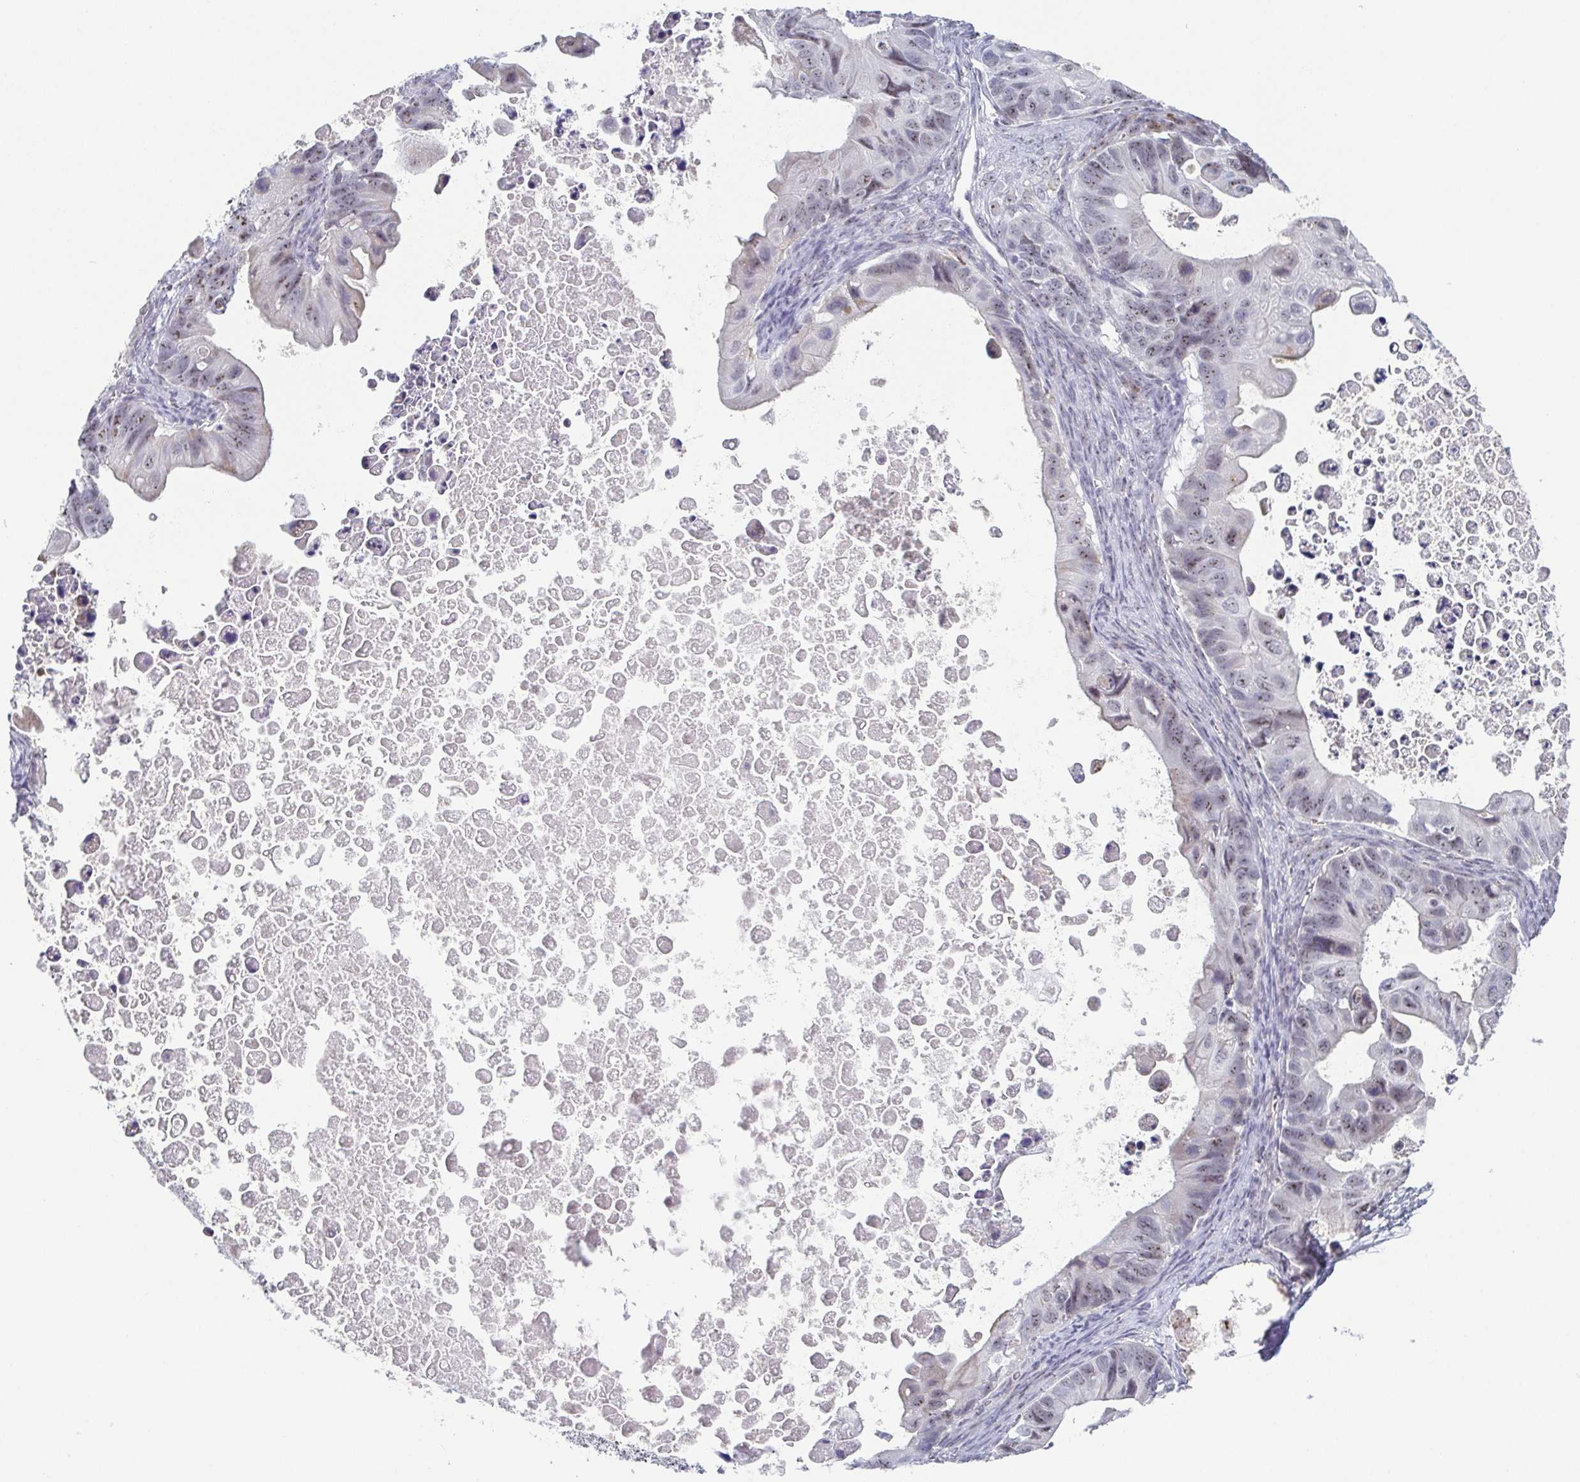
{"staining": {"intensity": "weak", "quantity": "25%-75%", "location": "nuclear"}, "tissue": "ovarian cancer", "cell_type": "Tumor cells", "image_type": "cancer", "snomed": [{"axis": "morphology", "description": "Cystadenocarcinoma, mucinous, NOS"}, {"axis": "topography", "description": "Ovary"}], "caption": "Mucinous cystadenocarcinoma (ovarian) was stained to show a protein in brown. There is low levels of weak nuclear expression in approximately 25%-75% of tumor cells.", "gene": "EXOSC7", "patient": {"sex": "female", "age": 64}}